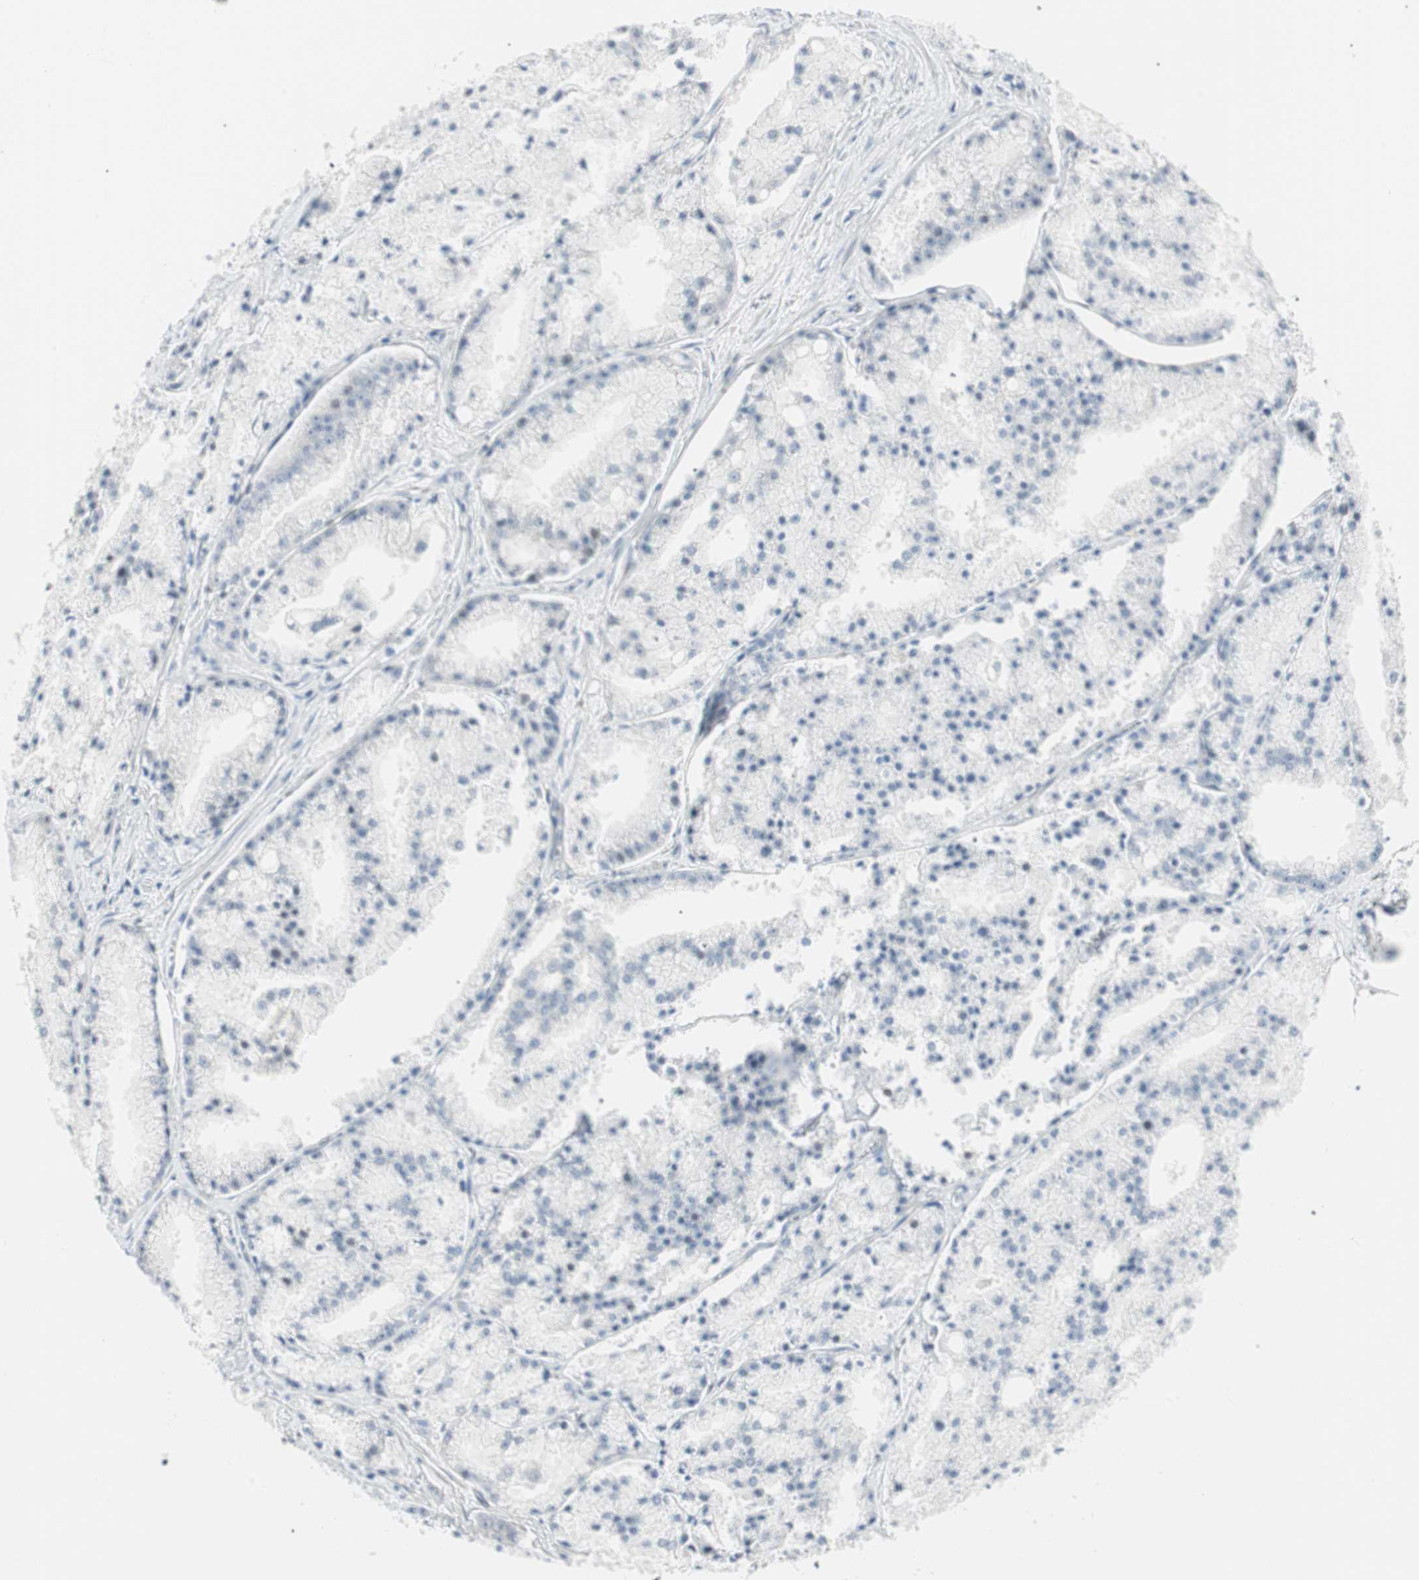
{"staining": {"intensity": "negative", "quantity": "none", "location": "none"}, "tissue": "prostate cancer", "cell_type": "Tumor cells", "image_type": "cancer", "snomed": [{"axis": "morphology", "description": "Adenocarcinoma, Low grade"}, {"axis": "topography", "description": "Prostate"}], "caption": "Prostate cancer stained for a protein using immunohistochemistry reveals no staining tumor cells.", "gene": "PPP1CA", "patient": {"sex": "male", "age": 64}}